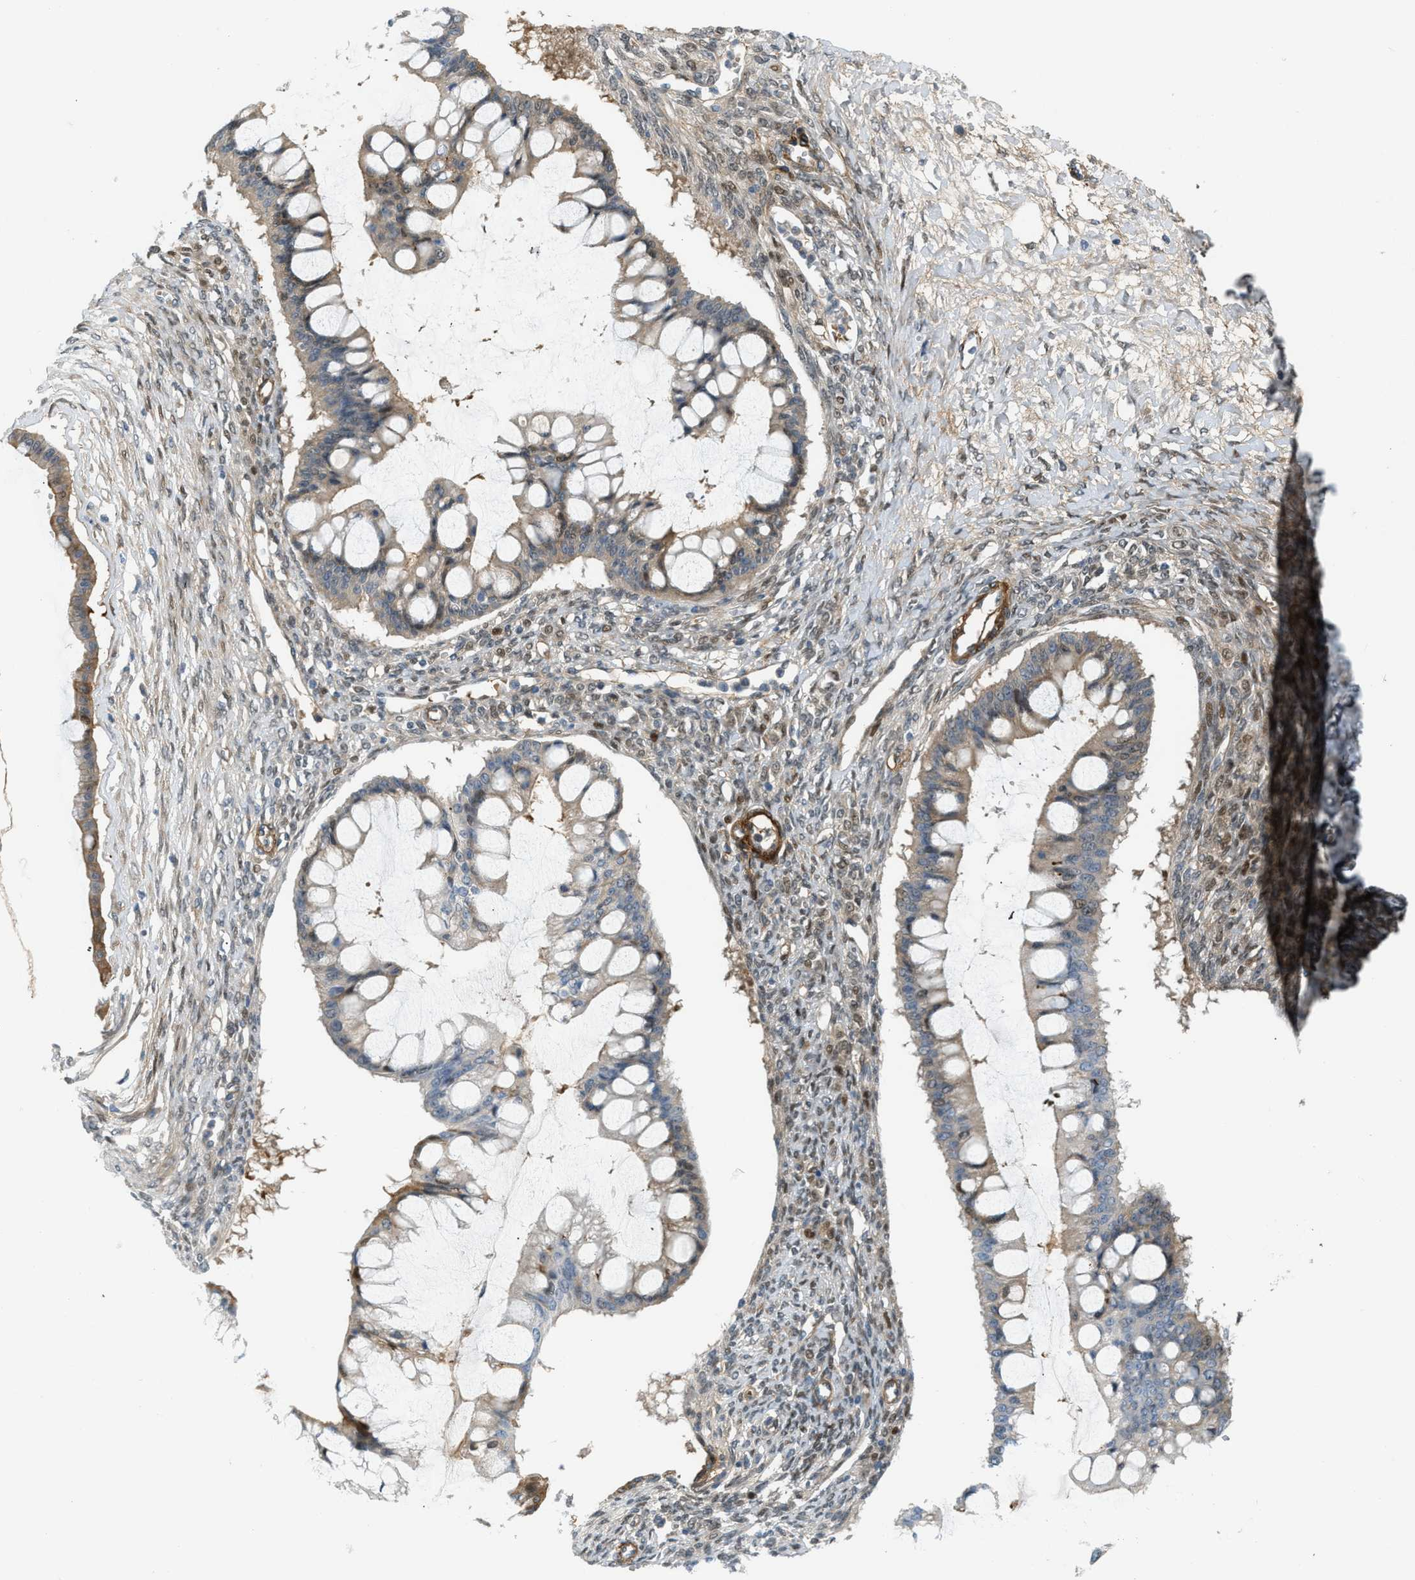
{"staining": {"intensity": "weak", "quantity": ">75%", "location": "cytoplasmic/membranous"}, "tissue": "ovarian cancer", "cell_type": "Tumor cells", "image_type": "cancer", "snomed": [{"axis": "morphology", "description": "Cystadenocarcinoma, mucinous, NOS"}, {"axis": "topography", "description": "Ovary"}], "caption": "Tumor cells exhibit low levels of weak cytoplasmic/membranous positivity in approximately >75% of cells in ovarian mucinous cystadenocarcinoma.", "gene": "EDNRA", "patient": {"sex": "female", "age": 73}}